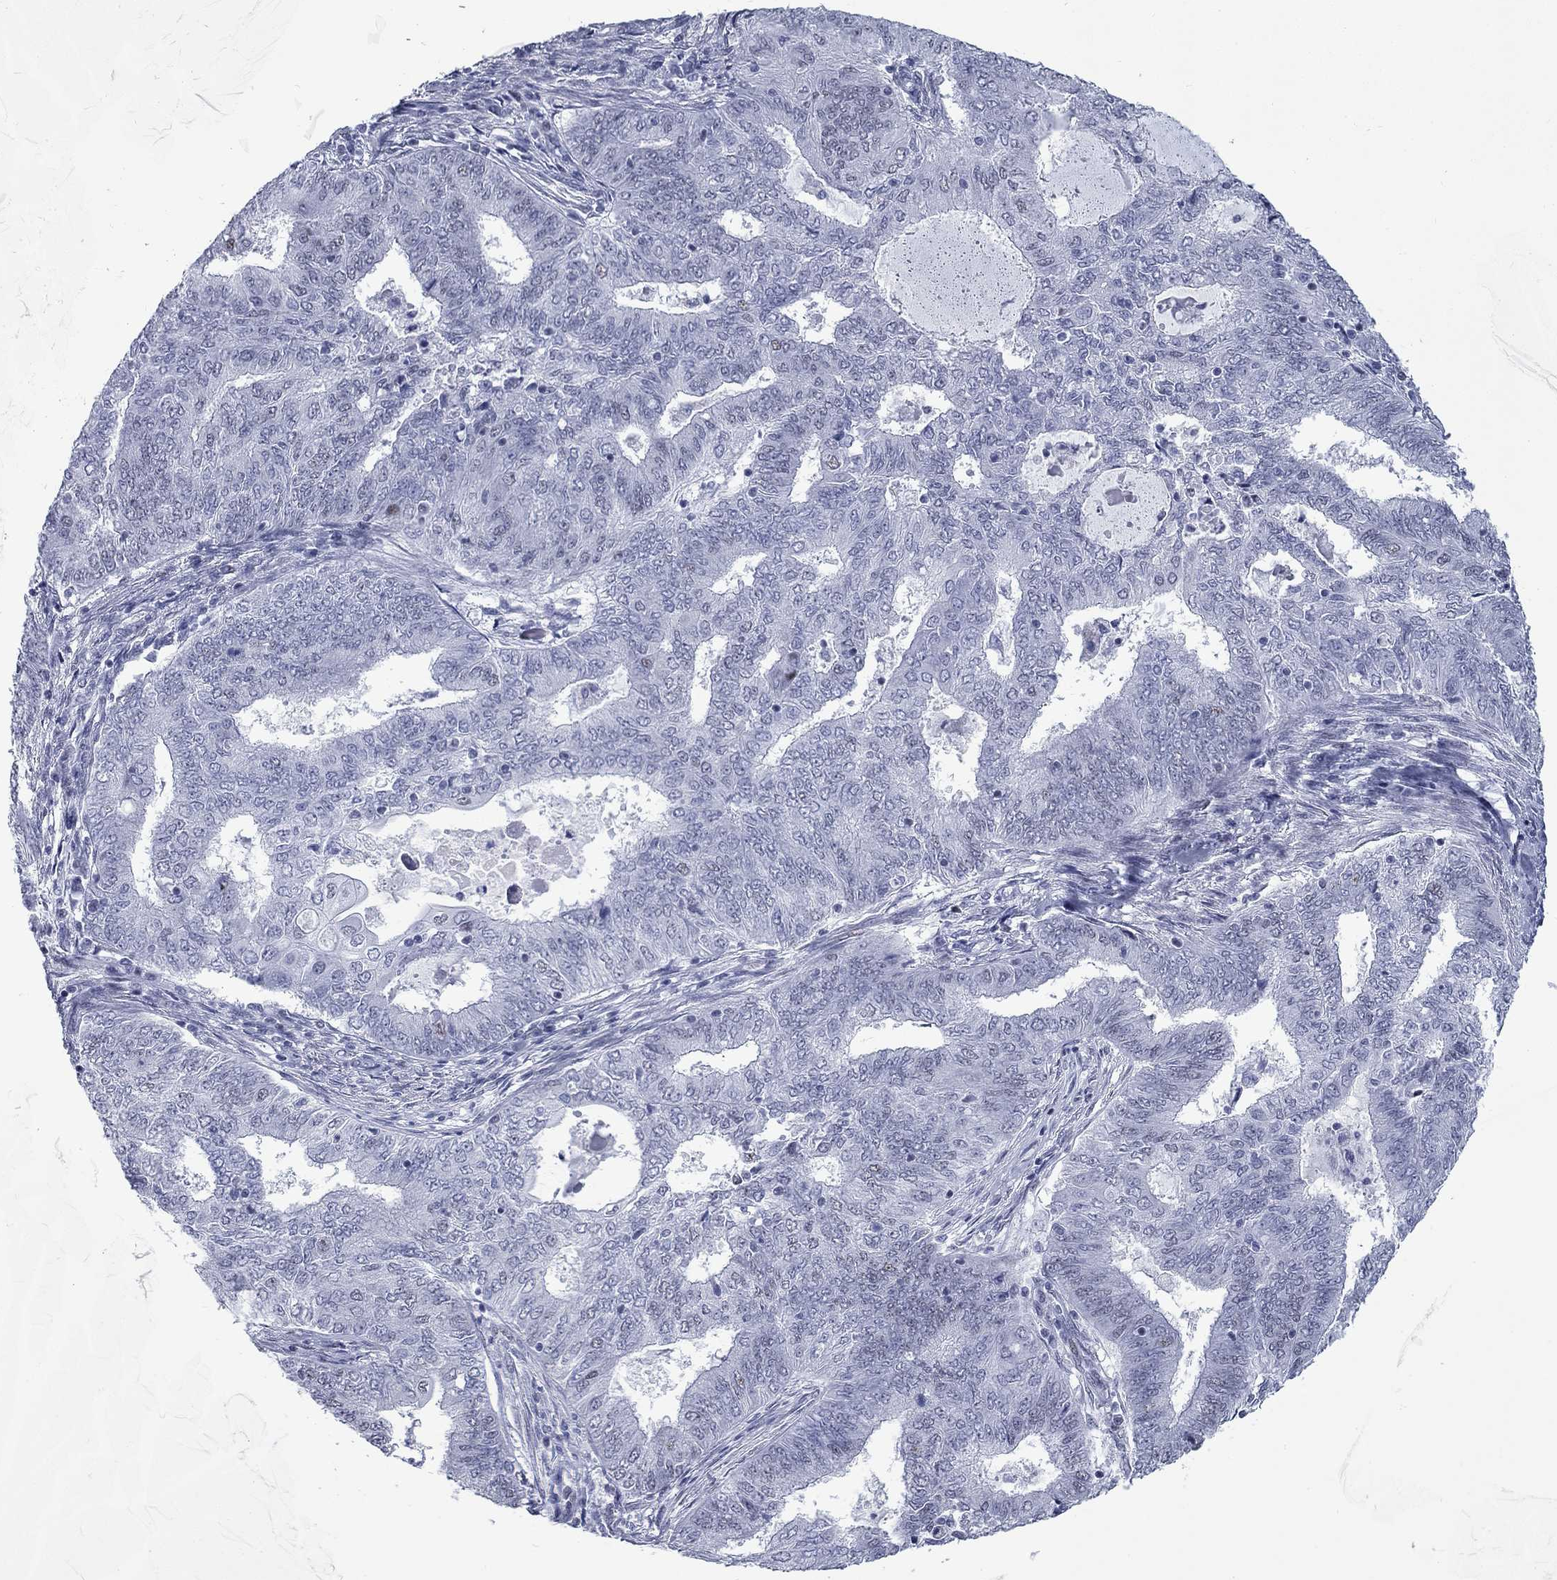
{"staining": {"intensity": "negative", "quantity": "none", "location": "none"}, "tissue": "endometrial cancer", "cell_type": "Tumor cells", "image_type": "cancer", "snomed": [{"axis": "morphology", "description": "Adenocarcinoma, NOS"}, {"axis": "topography", "description": "Endometrium"}], "caption": "Photomicrograph shows no significant protein positivity in tumor cells of endometrial cancer.", "gene": "ASF1B", "patient": {"sex": "female", "age": 62}}